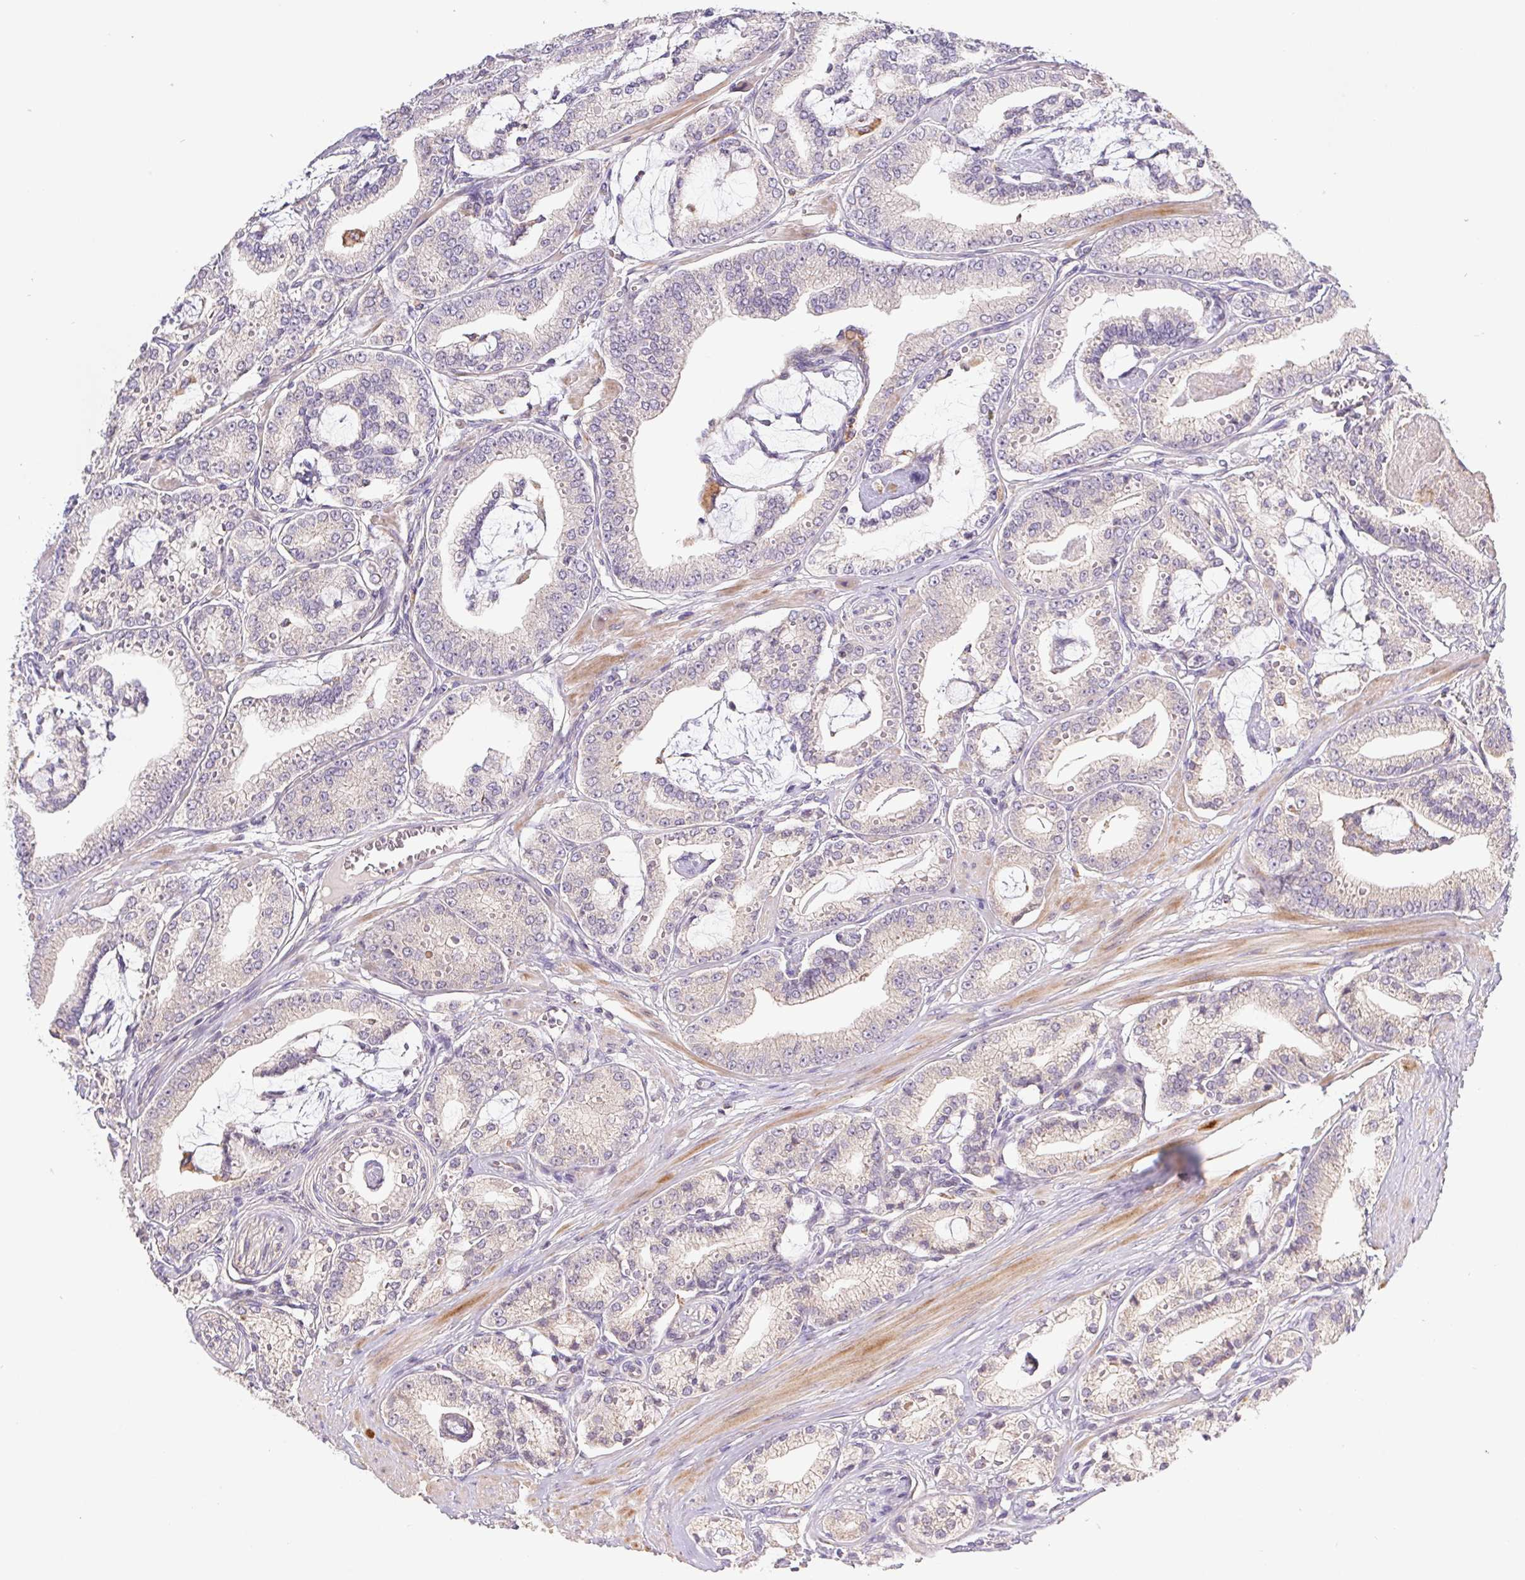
{"staining": {"intensity": "negative", "quantity": "none", "location": "none"}, "tissue": "prostate cancer", "cell_type": "Tumor cells", "image_type": "cancer", "snomed": [{"axis": "morphology", "description": "Adenocarcinoma, High grade"}, {"axis": "topography", "description": "Prostate"}], "caption": "The micrograph exhibits no staining of tumor cells in high-grade adenocarcinoma (prostate).", "gene": "EMC6", "patient": {"sex": "male", "age": 71}}